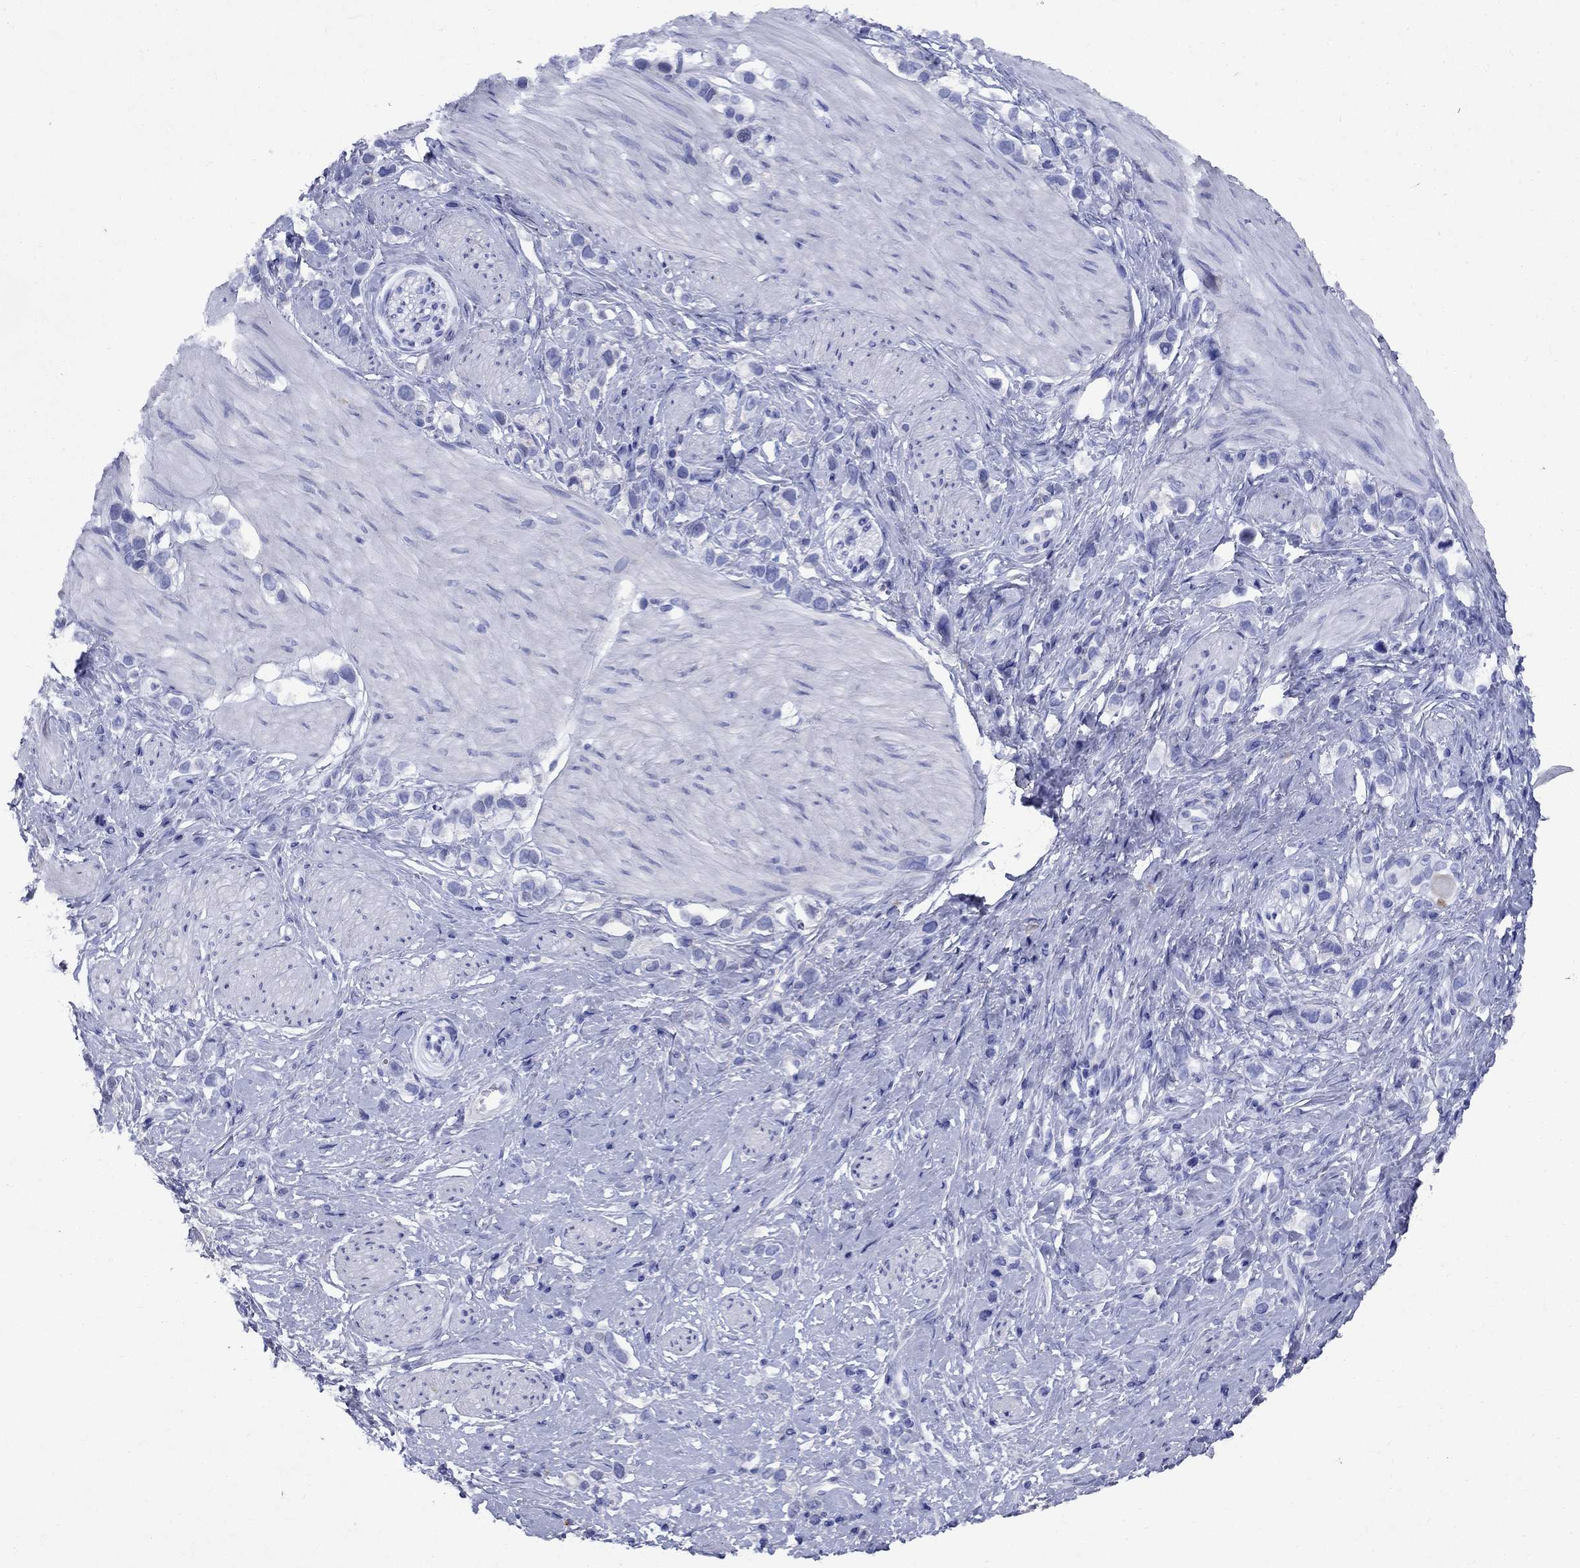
{"staining": {"intensity": "negative", "quantity": "none", "location": "none"}, "tissue": "stomach cancer", "cell_type": "Tumor cells", "image_type": "cancer", "snomed": [{"axis": "morphology", "description": "Normal tissue, NOS"}, {"axis": "morphology", "description": "Adenocarcinoma, NOS"}, {"axis": "morphology", "description": "Adenocarcinoma, High grade"}, {"axis": "topography", "description": "Stomach, upper"}, {"axis": "topography", "description": "Stomach"}], "caption": "Tumor cells are negative for brown protein staining in stomach cancer (high-grade adenocarcinoma).", "gene": "STAB2", "patient": {"sex": "female", "age": 65}}